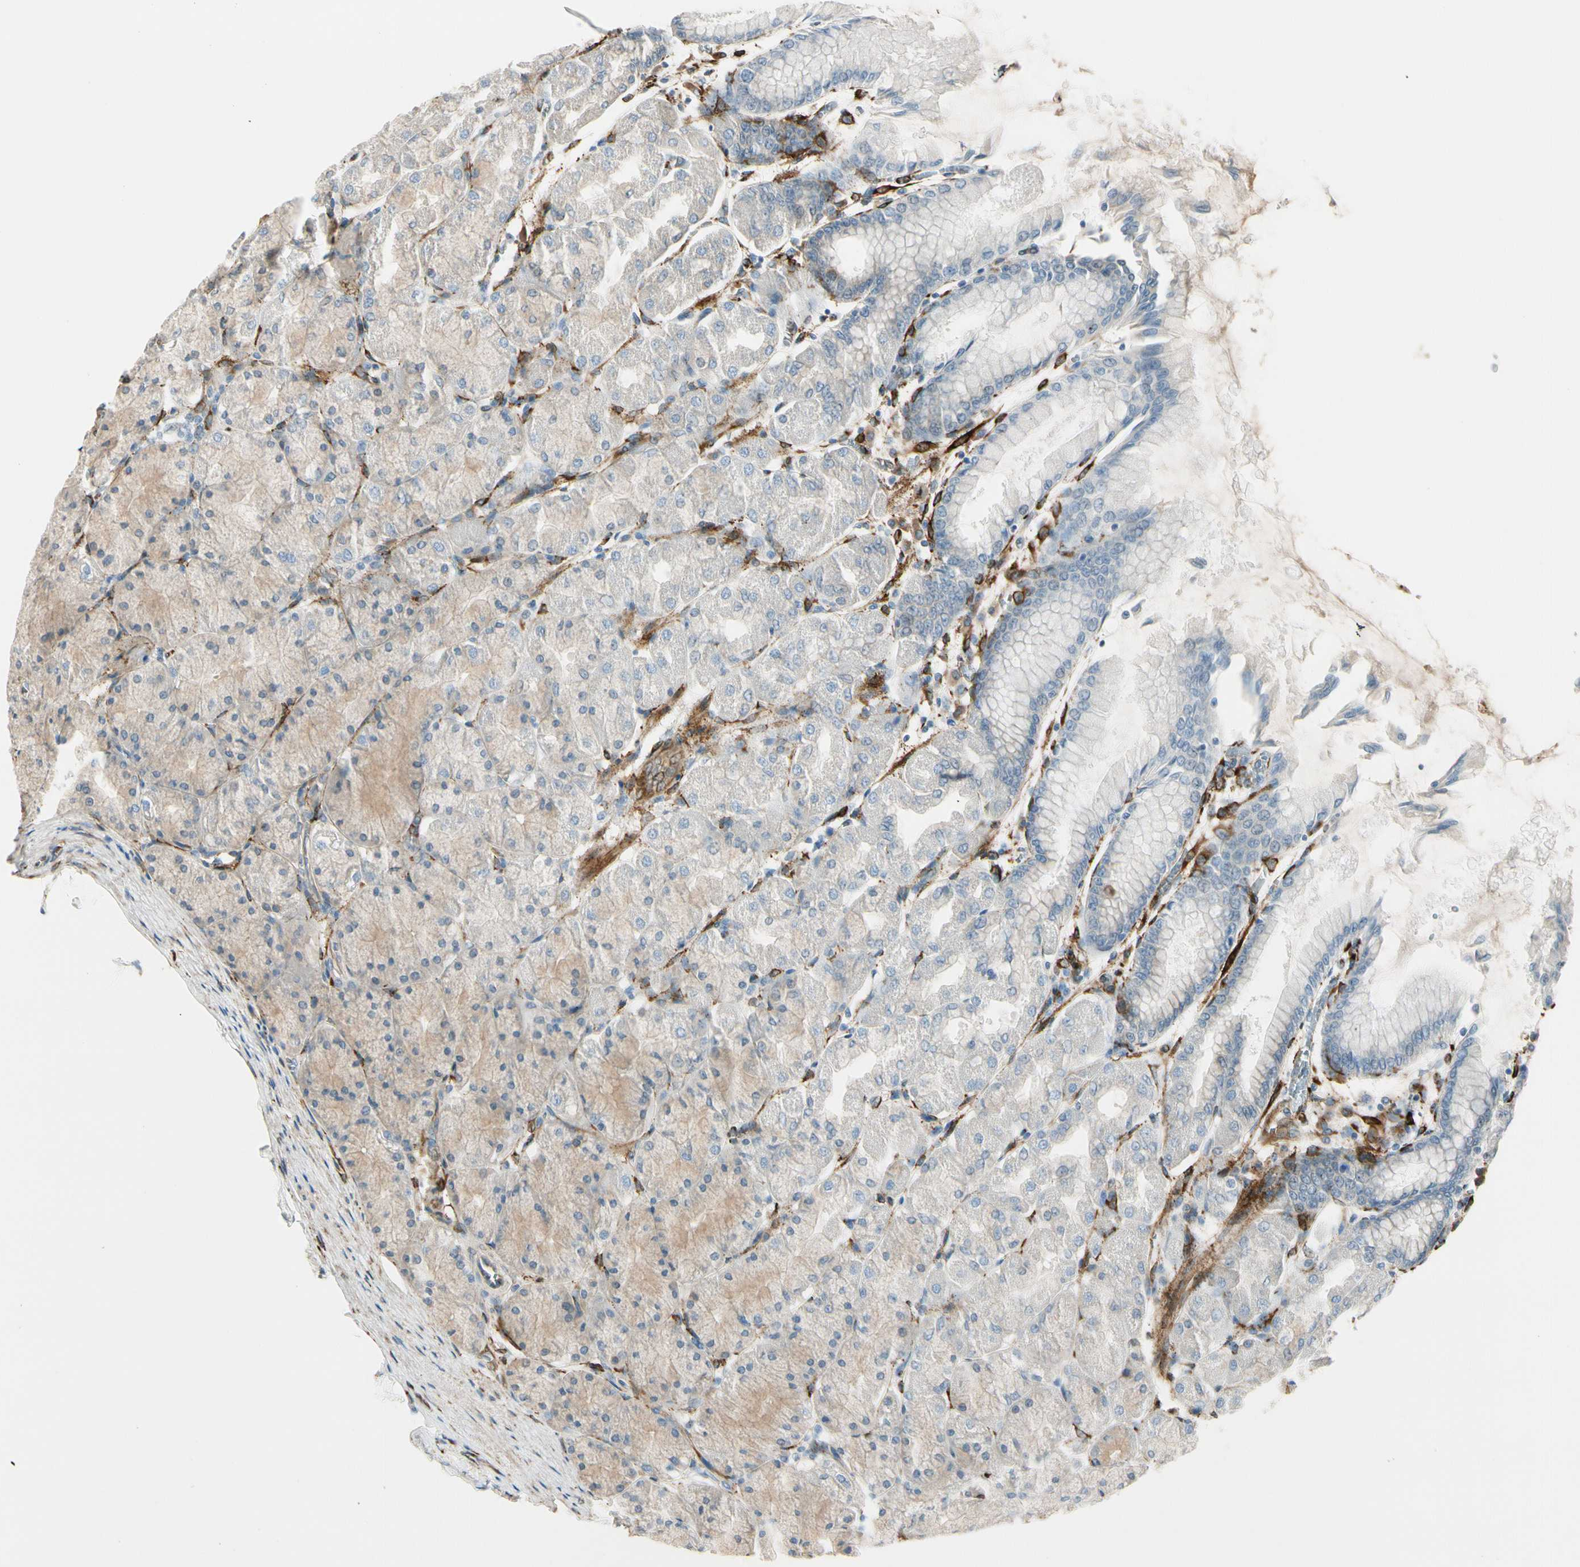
{"staining": {"intensity": "moderate", "quantity": ">75%", "location": "cytoplasmic/membranous"}, "tissue": "stomach", "cell_type": "Glandular cells", "image_type": "normal", "snomed": [{"axis": "morphology", "description": "Normal tissue, NOS"}, {"axis": "topography", "description": "Stomach, upper"}], "caption": "Immunohistochemistry of normal stomach exhibits medium levels of moderate cytoplasmic/membranous staining in about >75% of glandular cells. Ihc stains the protein of interest in brown and the nuclei are stained blue.", "gene": "FKBP7", "patient": {"sex": "female", "age": 56}}